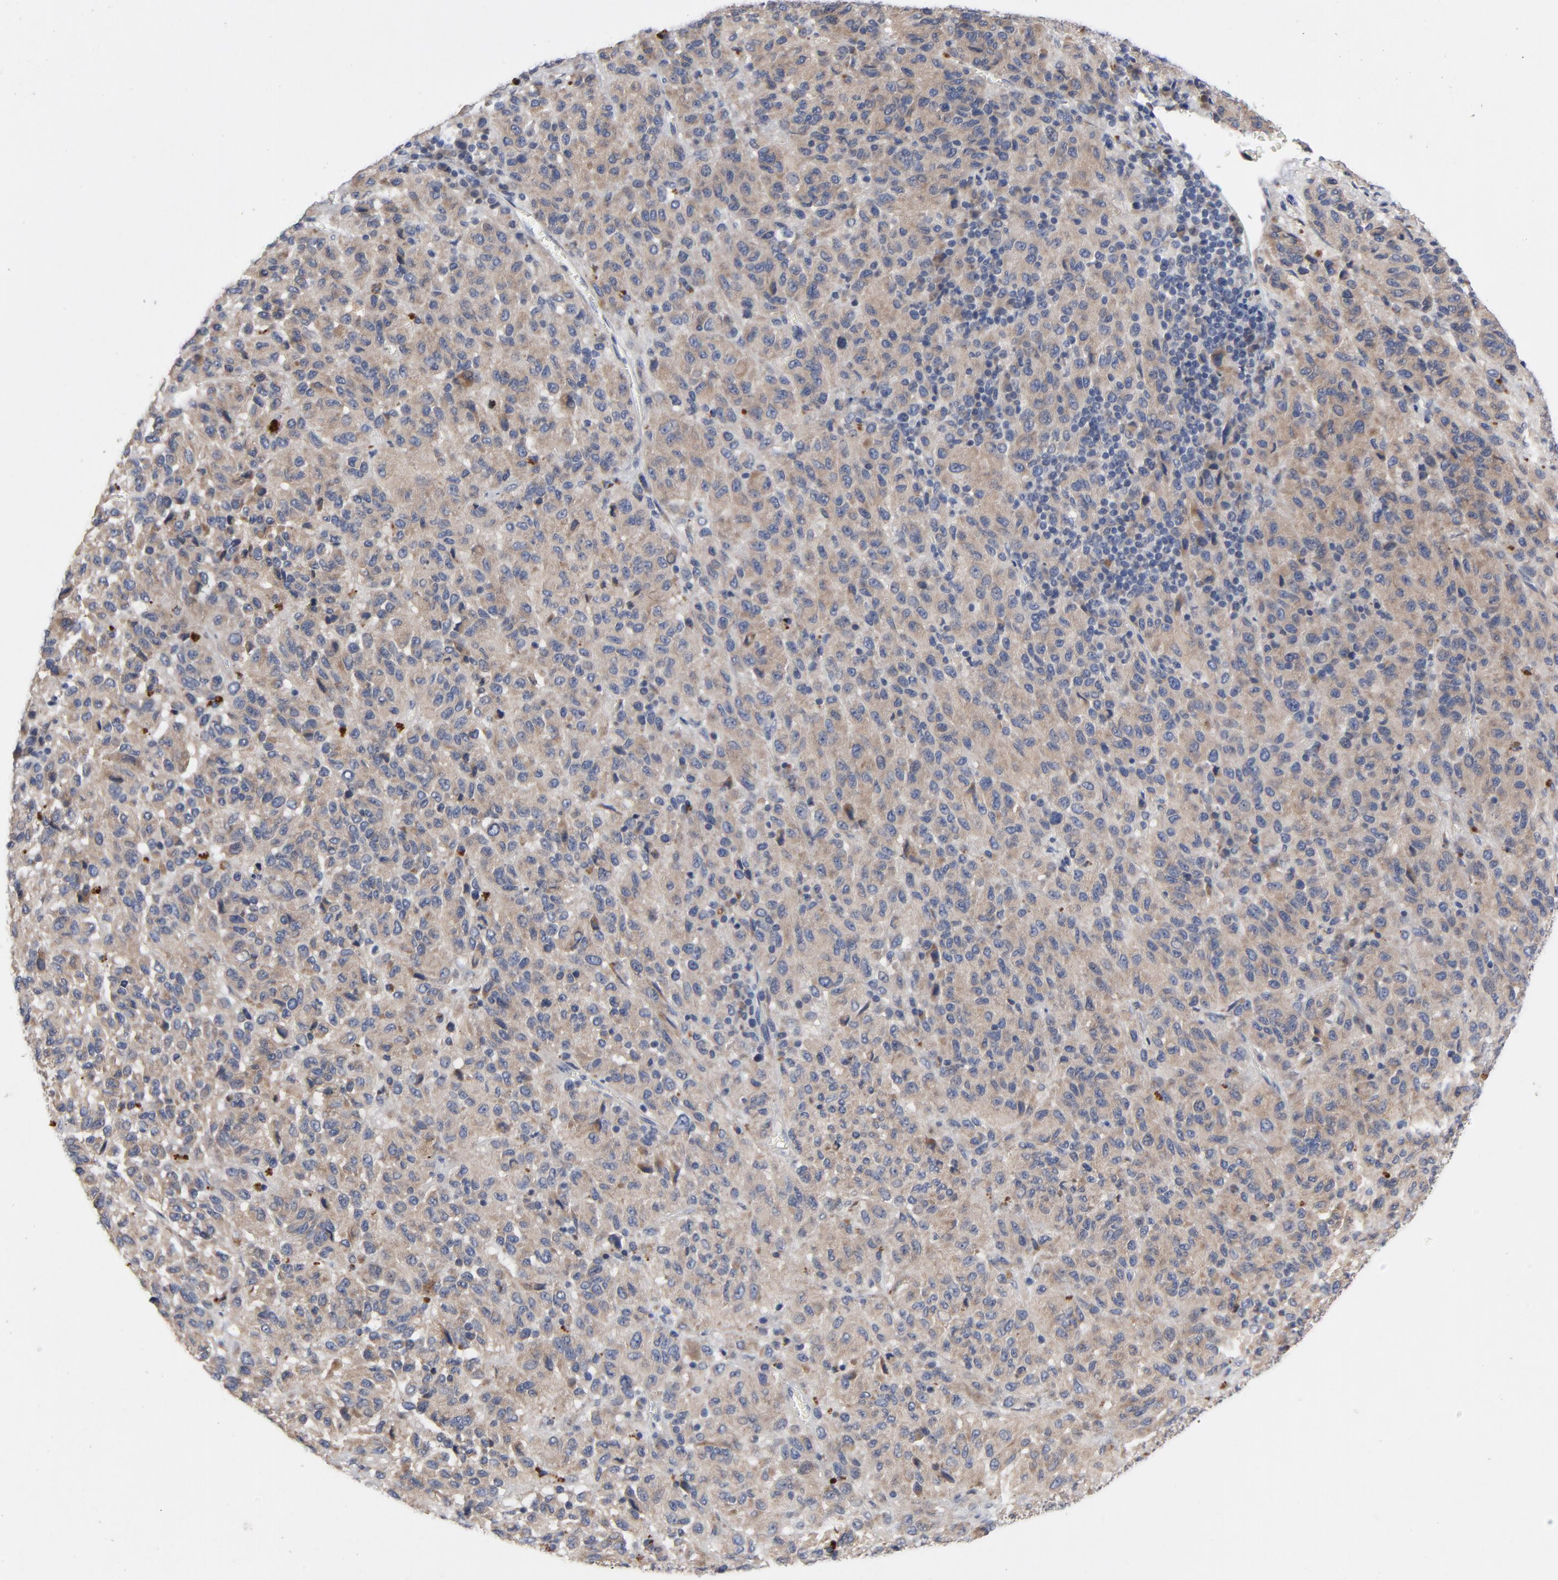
{"staining": {"intensity": "moderate", "quantity": ">75%", "location": "cytoplasmic/membranous"}, "tissue": "melanoma", "cell_type": "Tumor cells", "image_type": "cancer", "snomed": [{"axis": "morphology", "description": "Malignant melanoma, Metastatic site"}, {"axis": "topography", "description": "Lung"}], "caption": "Melanoma stained for a protein displays moderate cytoplasmic/membranous positivity in tumor cells. The staining was performed using DAB to visualize the protein expression in brown, while the nuclei were stained in blue with hematoxylin (Magnification: 20x).", "gene": "CCDC134", "patient": {"sex": "male", "age": 64}}